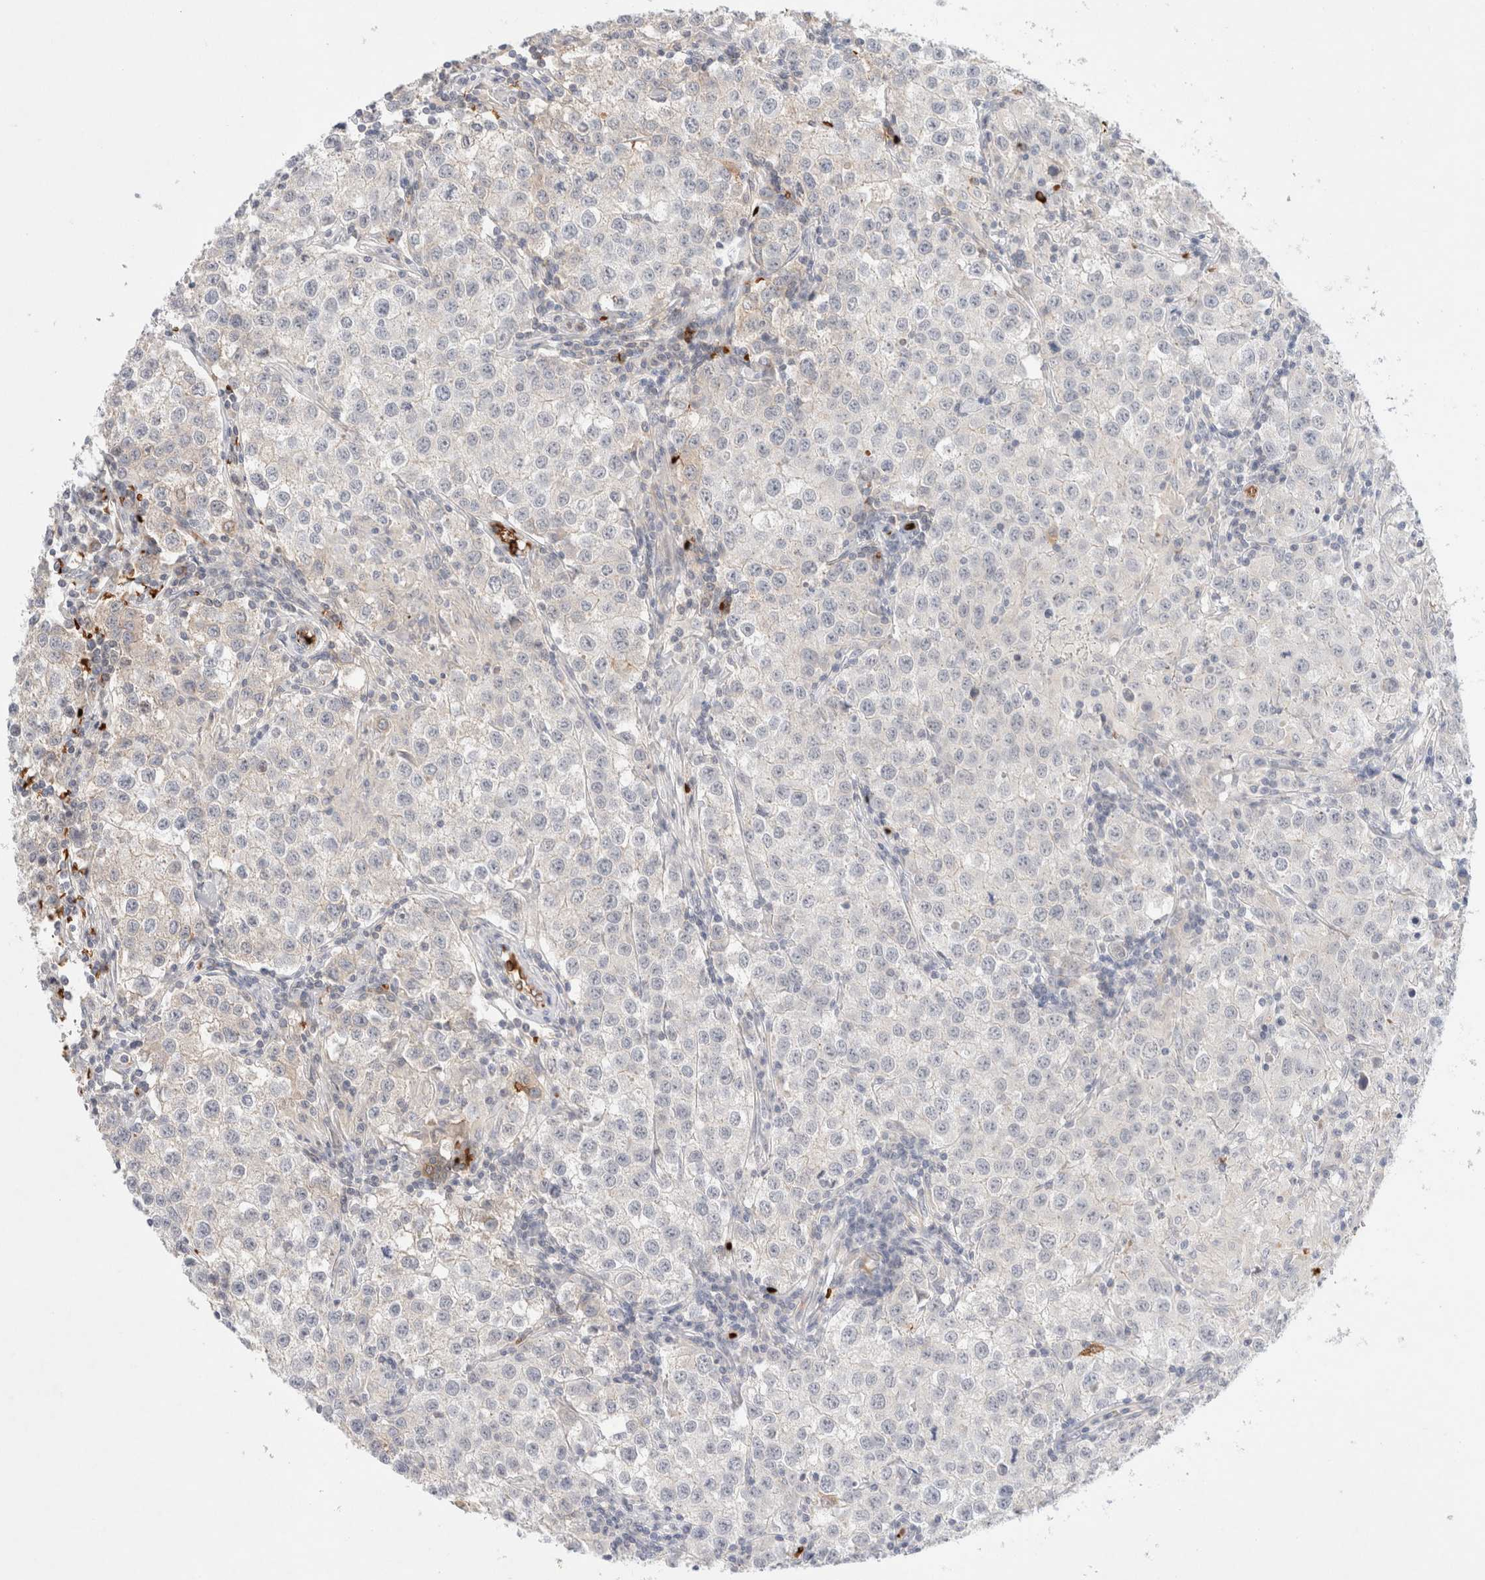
{"staining": {"intensity": "negative", "quantity": "none", "location": "none"}, "tissue": "testis cancer", "cell_type": "Tumor cells", "image_type": "cancer", "snomed": [{"axis": "morphology", "description": "Seminoma, NOS"}, {"axis": "morphology", "description": "Carcinoma, Embryonal, NOS"}, {"axis": "topography", "description": "Testis"}], "caption": "This is a histopathology image of IHC staining of testis embryonal carcinoma, which shows no expression in tumor cells.", "gene": "MST1", "patient": {"sex": "male", "age": 43}}